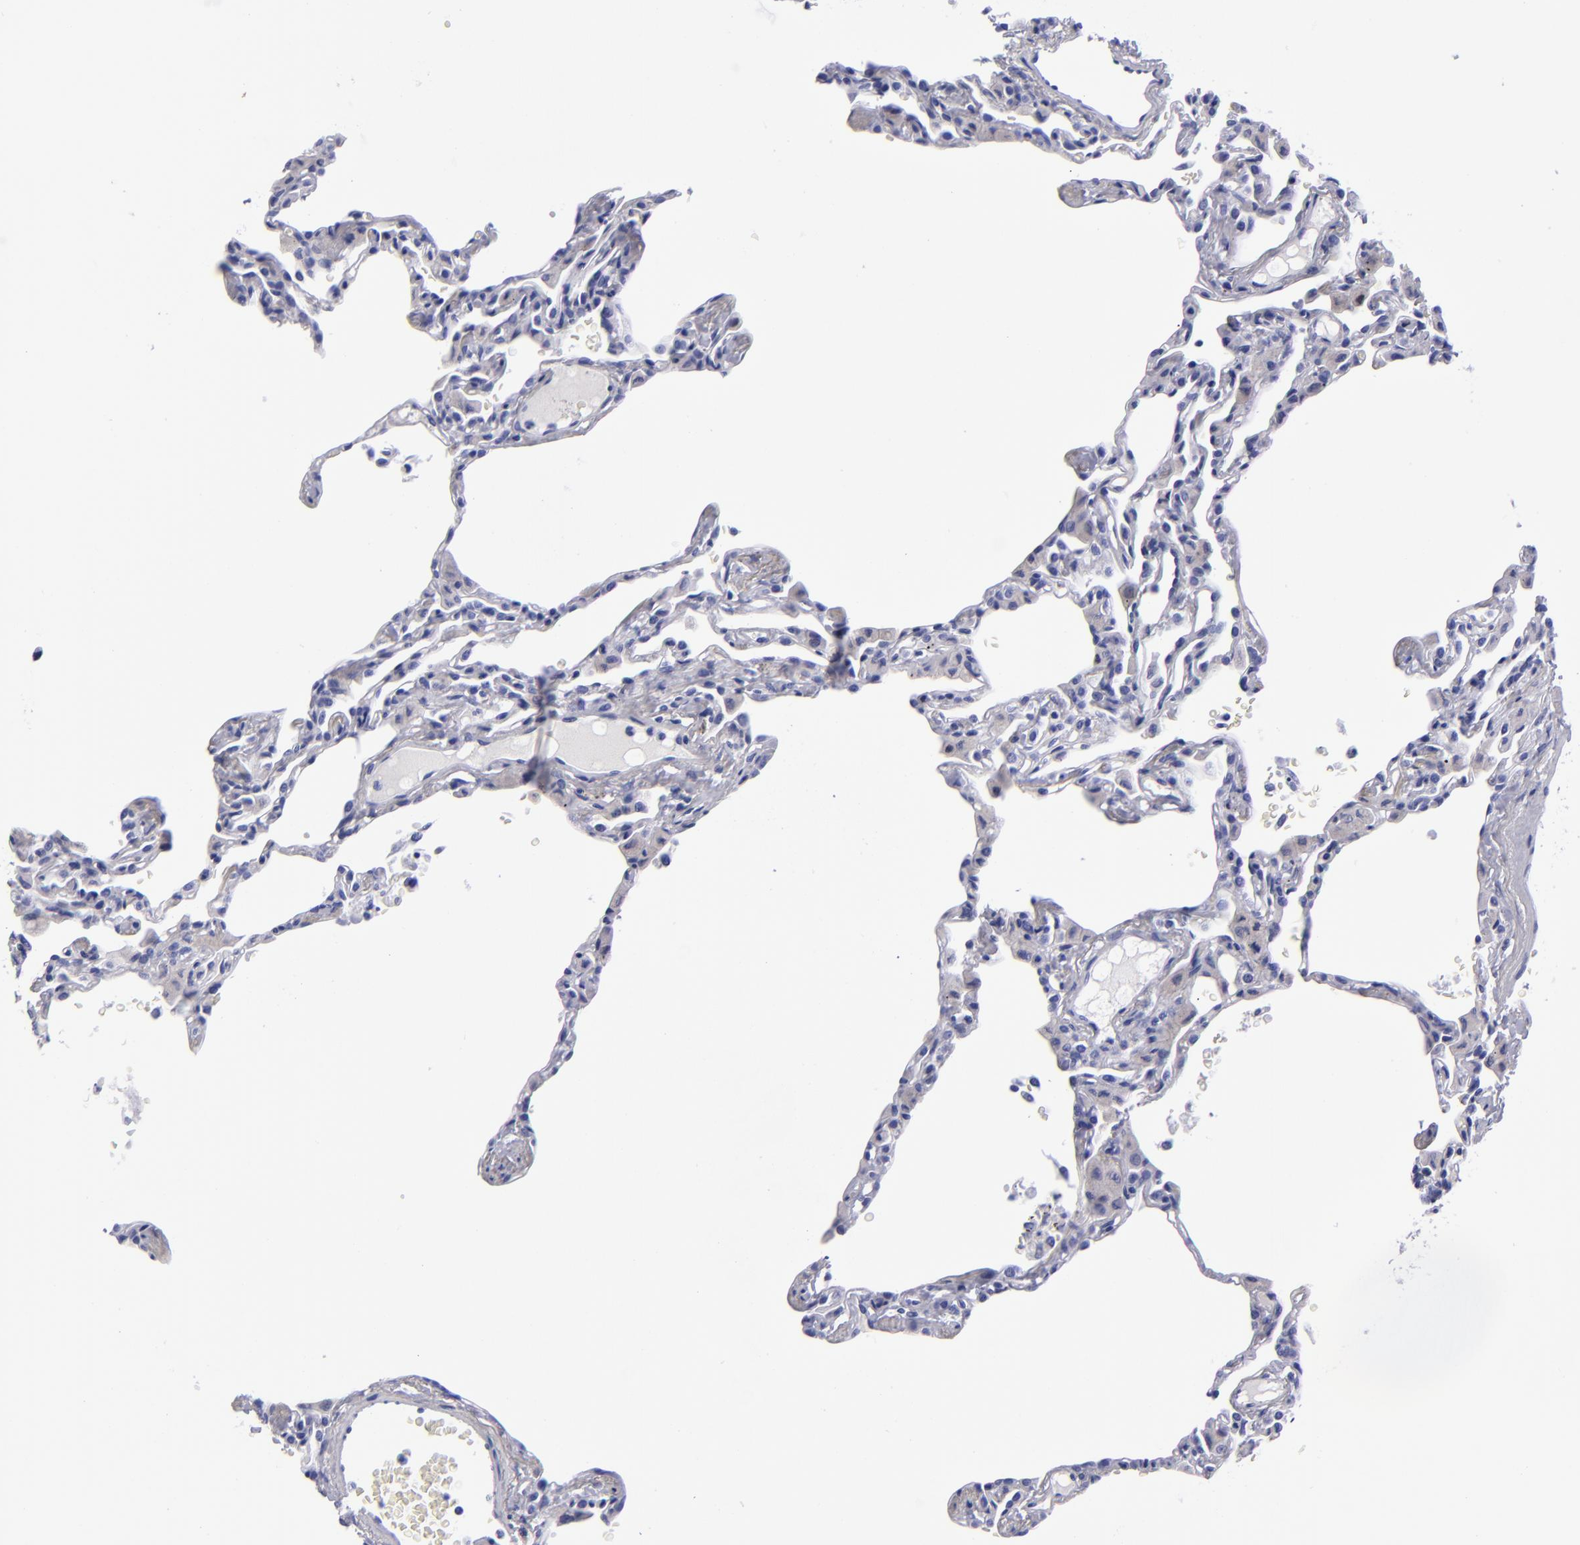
{"staining": {"intensity": "moderate", "quantity": "<25%", "location": "nuclear"}, "tissue": "lung", "cell_type": "Alveolar cells", "image_type": "normal", "snomed": [{"axis": "morphology", "description": "Normal tissue, NOS"}, {"axis": "topography", "description": "Lung"}], "caption": "Immunohistochemical staining of unremarkable lung demonstrates <25% levels of moderate nuclear protein positivity in about <25% of alveolar cells.", "gene": "MCM7", "patient": {"sex": "female", "age": 49}}